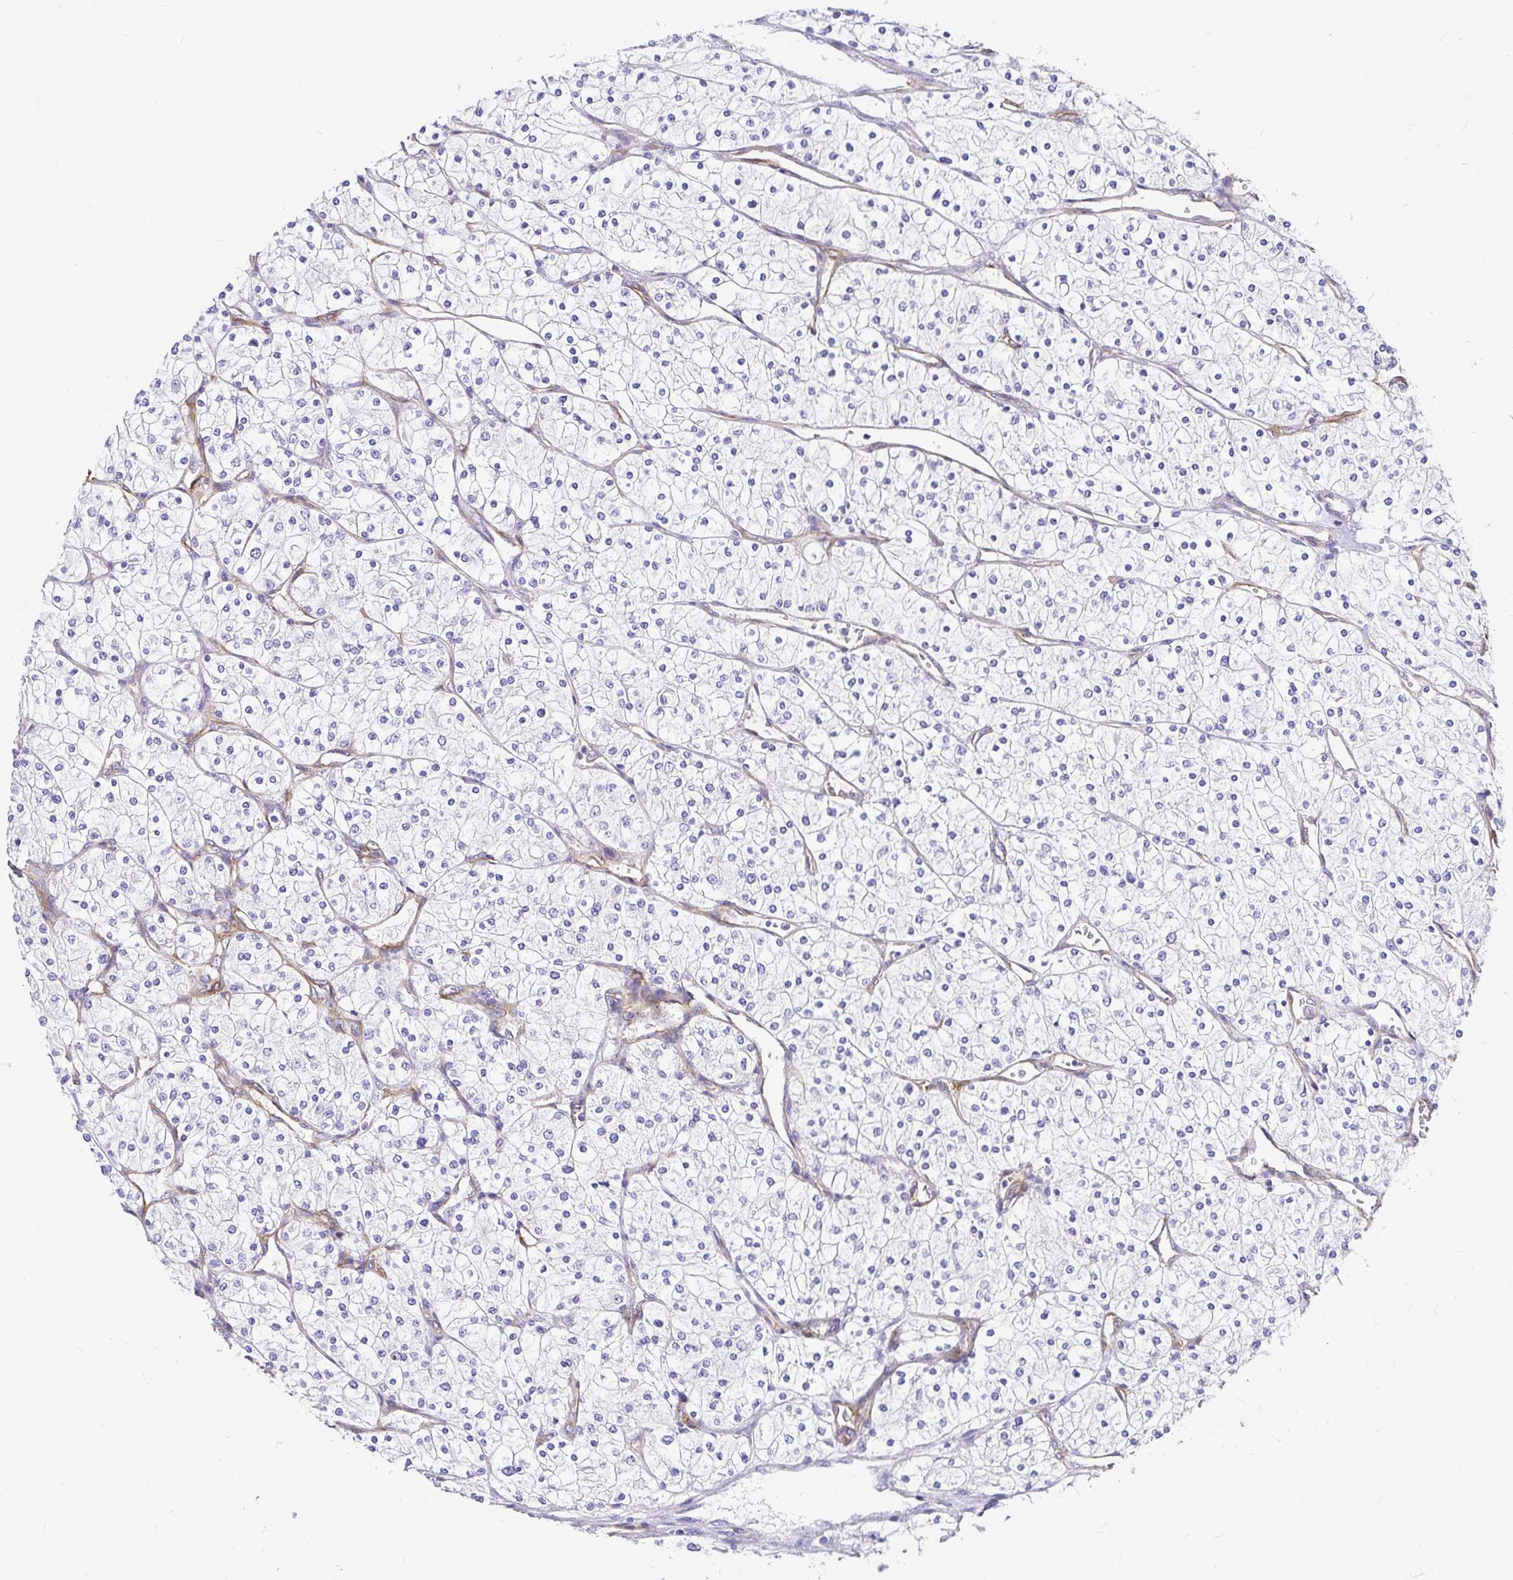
{"staining": {"intensity": "negative", "quantity": "none", "location": "none"}, "tissue": "renal cancer", "cell_type": "Tumor cells", "image_type": "cancer", "snomed": [{"axis": "morphology", "description": "Adenocarcinoma, NOS"}, {"axis": "topography", "description": "Kidney"}], "caption": "Immunohistochemistry (IHC) image of renal cancer (adenocarcinoma) stained for a protein (brown), which shows no staining in tumor cells.", "gene": "MYO1B", "patient": {"sex": "male", "age": 80}}